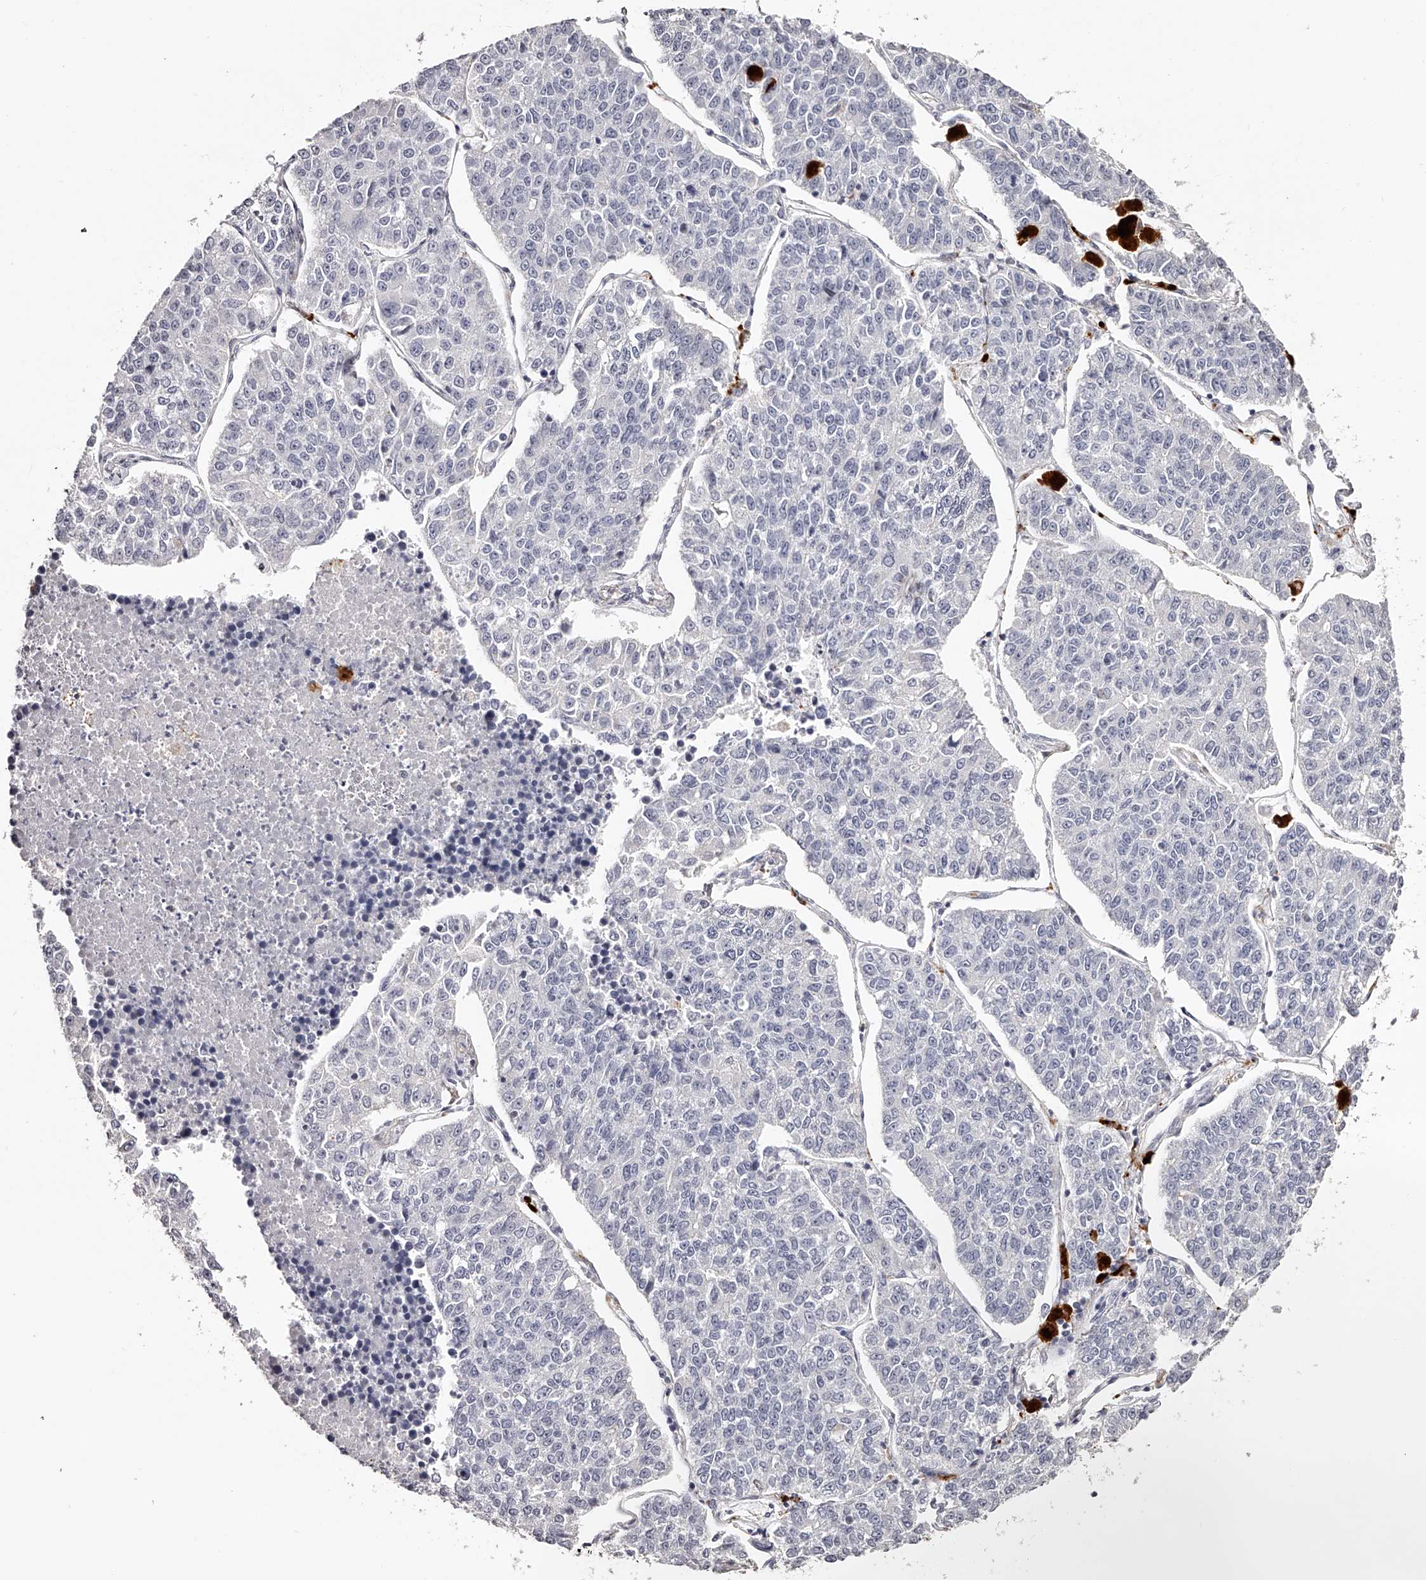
{"staining": {"intensity": "negative", "quantity": "none", "location": "none"}, "tissue": "lung cancer", "cell_type": "Tumor cells", "image_type": "cancer", "snomed": [{"axis": "morphology", "description": "Adenocarcinoma, NOS"}, {"axis": "topography", "description": "Lung"}], "caption": "The histopathology image shows no significant positivity in tumor cells of lung adenocarcinoma.", "gene": "SLC35D3", "patient": {"sex": "male", "age": 49}}